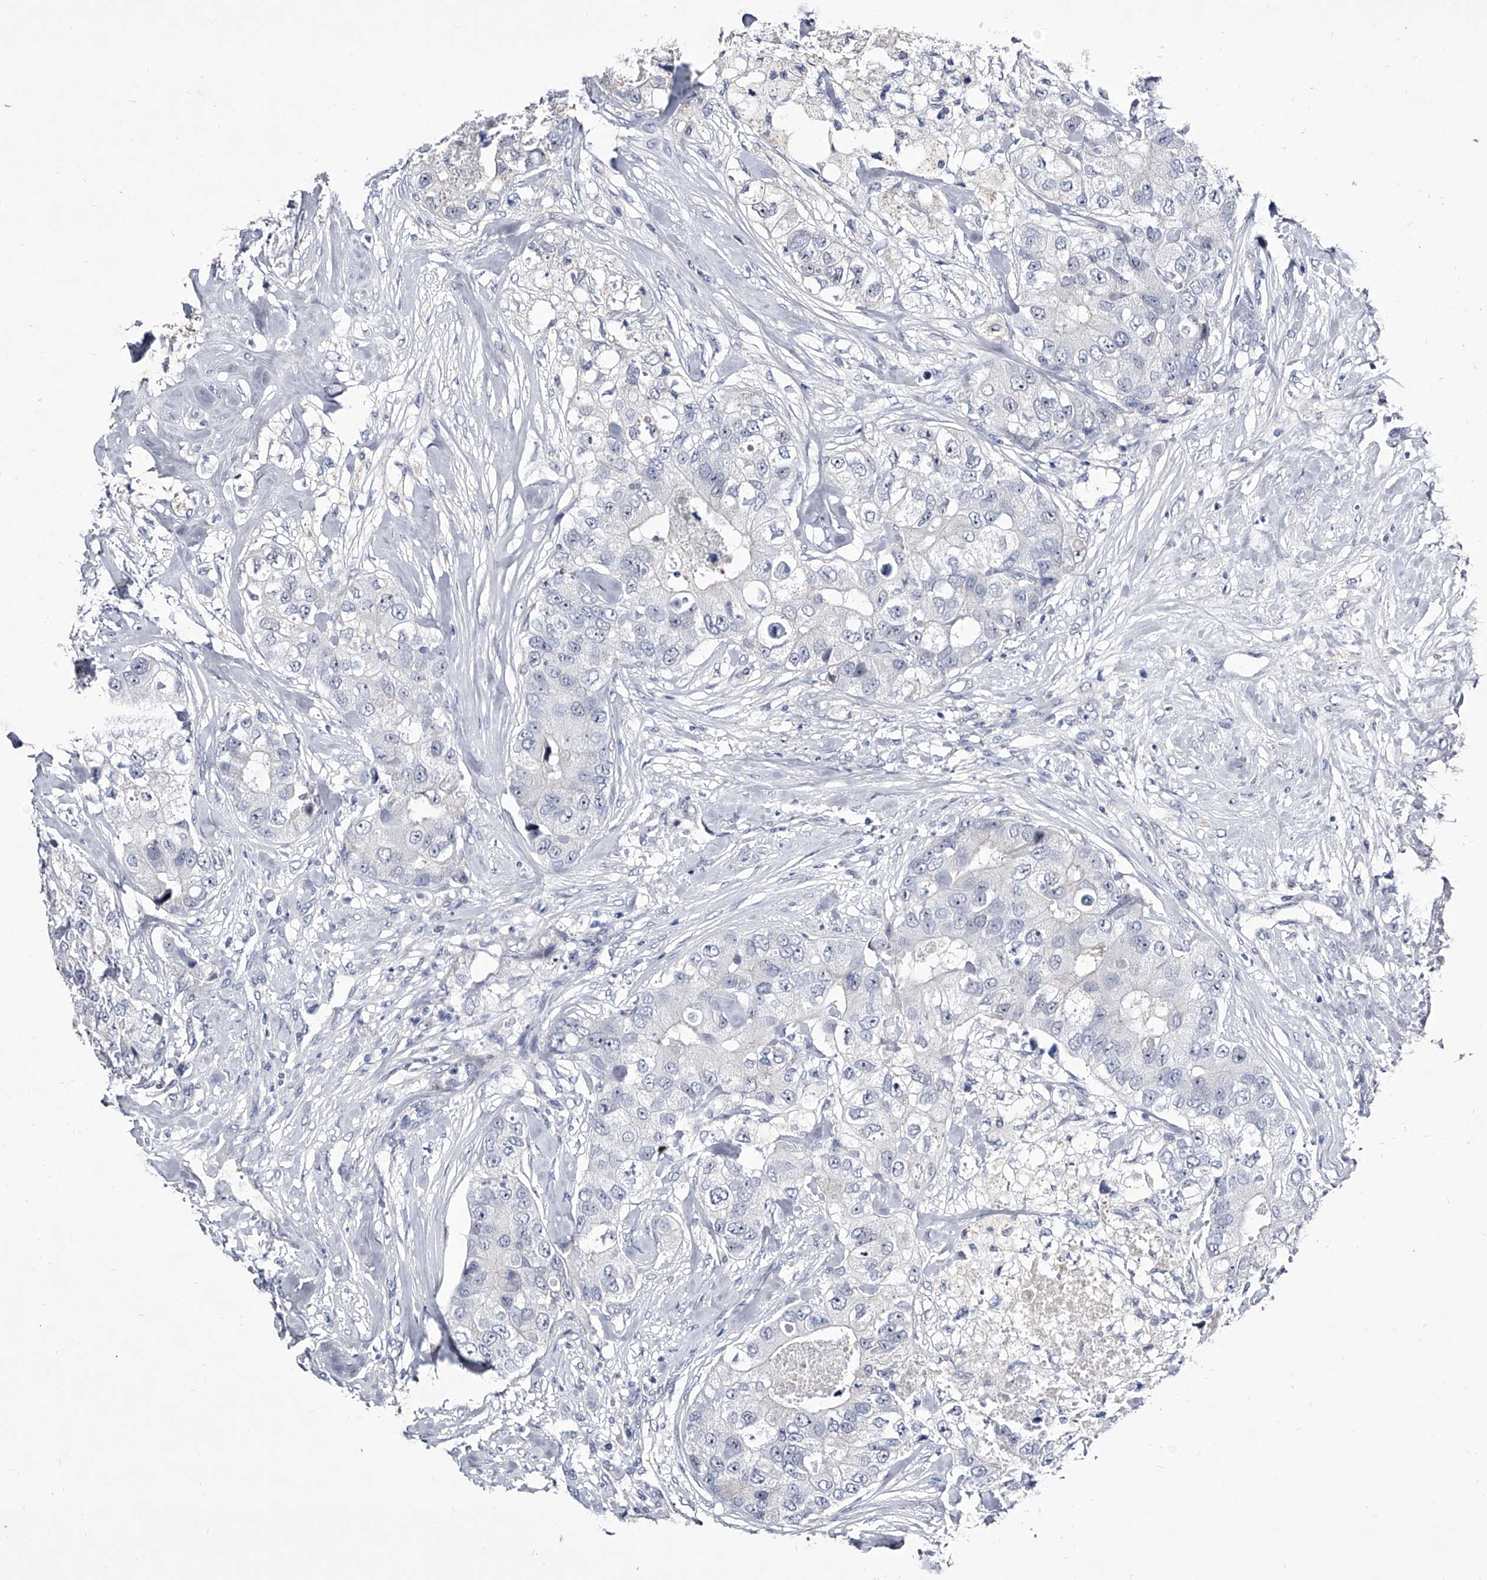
{"staining": {"intensity": "negative", "quantity": "none", "location": "none"}, "tissue": "breast cancer", "cell_type": "Tumor cells", "image_type": "cancer", "snomed": [{"axis": "morphology", "description": "Duct carcinoma"}, {"axis": "topography", "description": "Breast"}], "caption": "Immunohistochemistry (IHC) photomicrograph of neoplastic tissue: human invasive ductal carcinoma (breast) stained with DAB displays no significant protein positivity in tumor cells.", "gene": "CRISP2", "patient": {"sex": "female", "age": 62}}